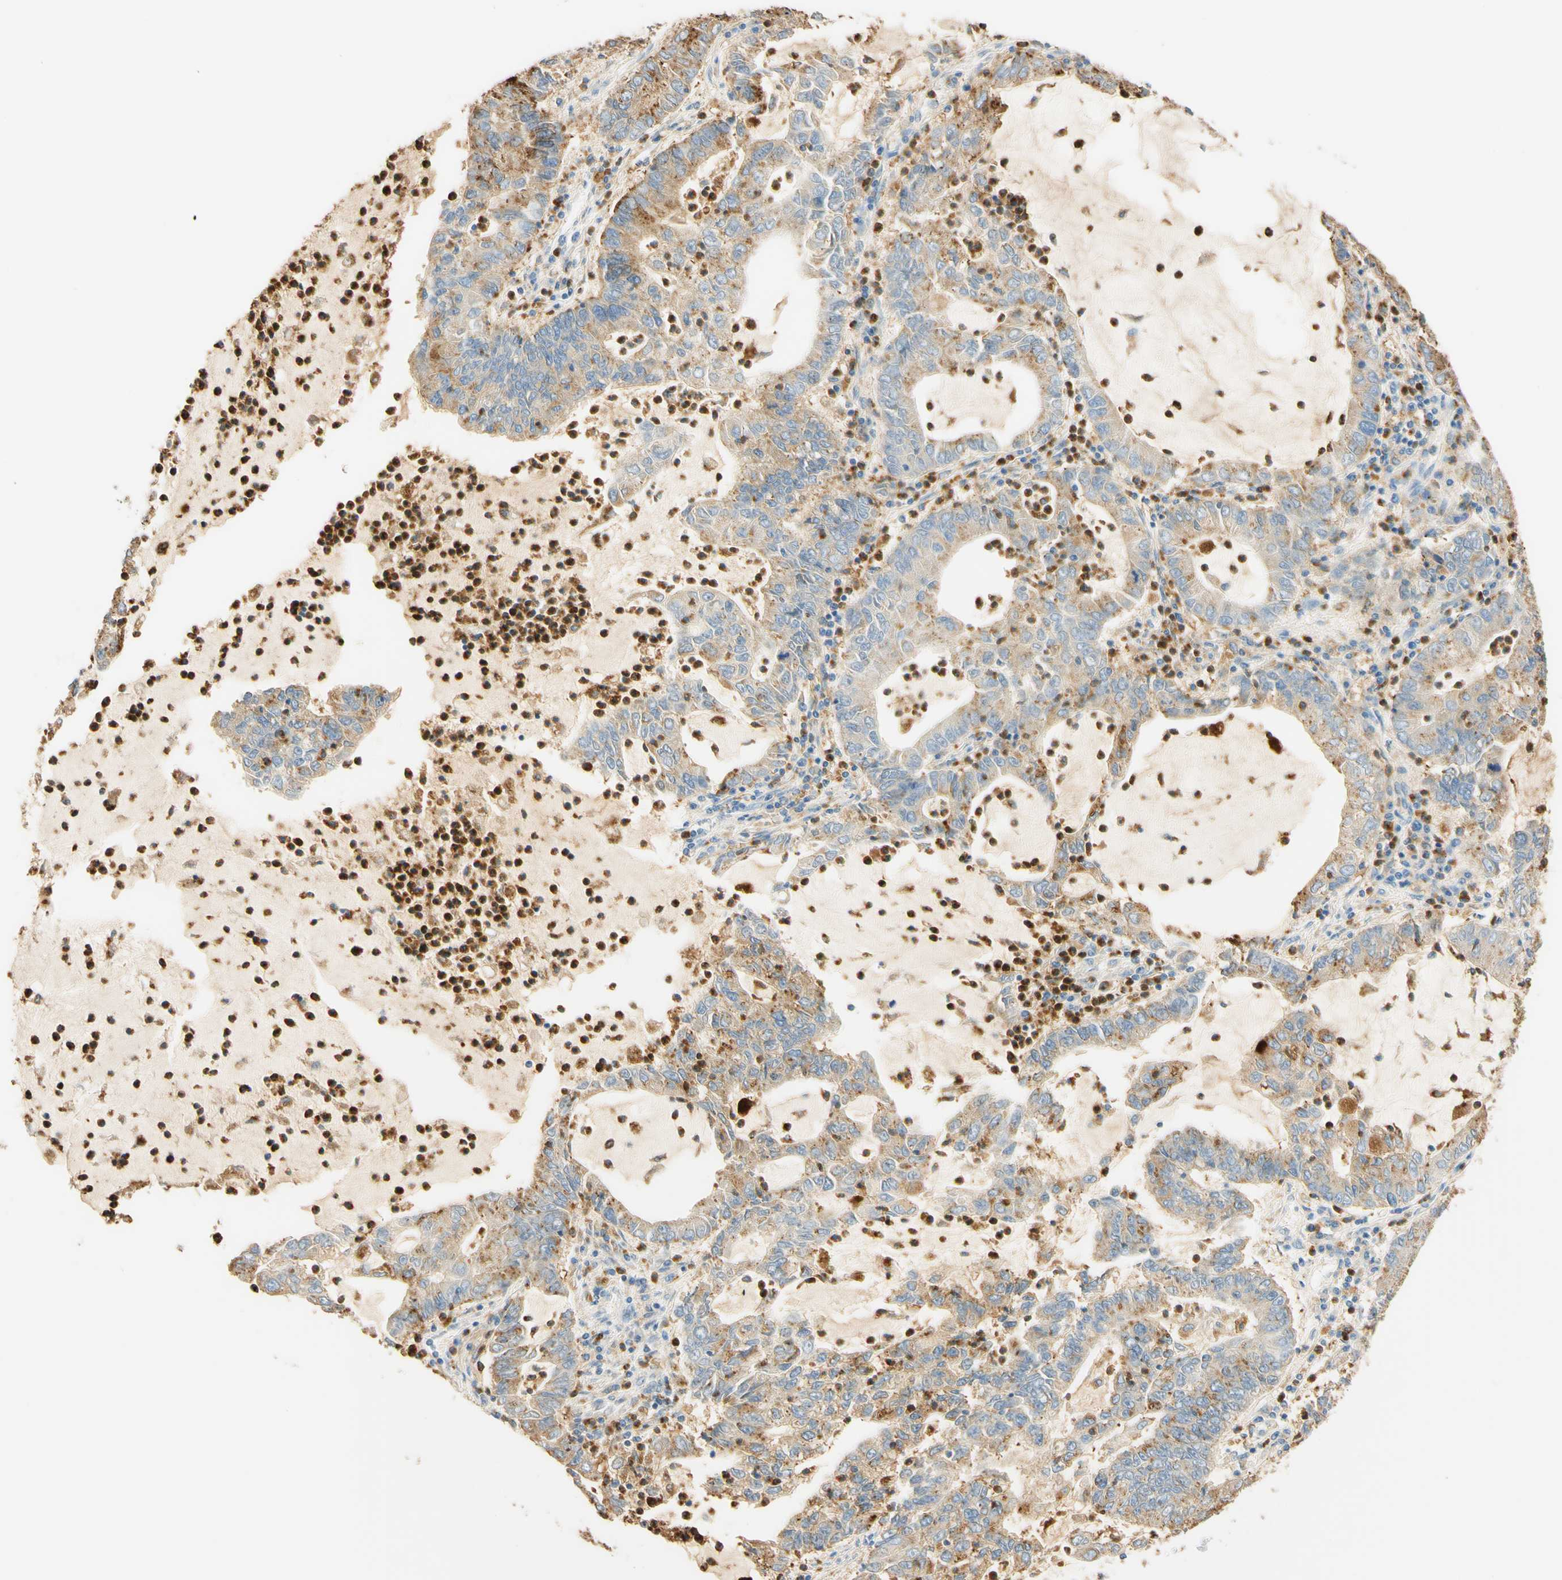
{"staining": {"intensity": "weak", "quantity": ">75%", "location": "cytoplasmic/membranous"}, "tissue": "lung cancer", "cell_type": "Tumor cells", "image_type": "cancer", "snomed": [{"axis": "morphology", "description": "Adenocarcinoma, NOS"}, {"axis": "topography", "description": "Lung"}], "caption": "An image of lung cancer (adenocarcinoma) stained for a protein reveals weak cytoplasmic/membranous brown staining in tumor cells. Nuclei are stained in blue.", "gene": "CD63", "patient": {"sex": "female", "age": 51}}